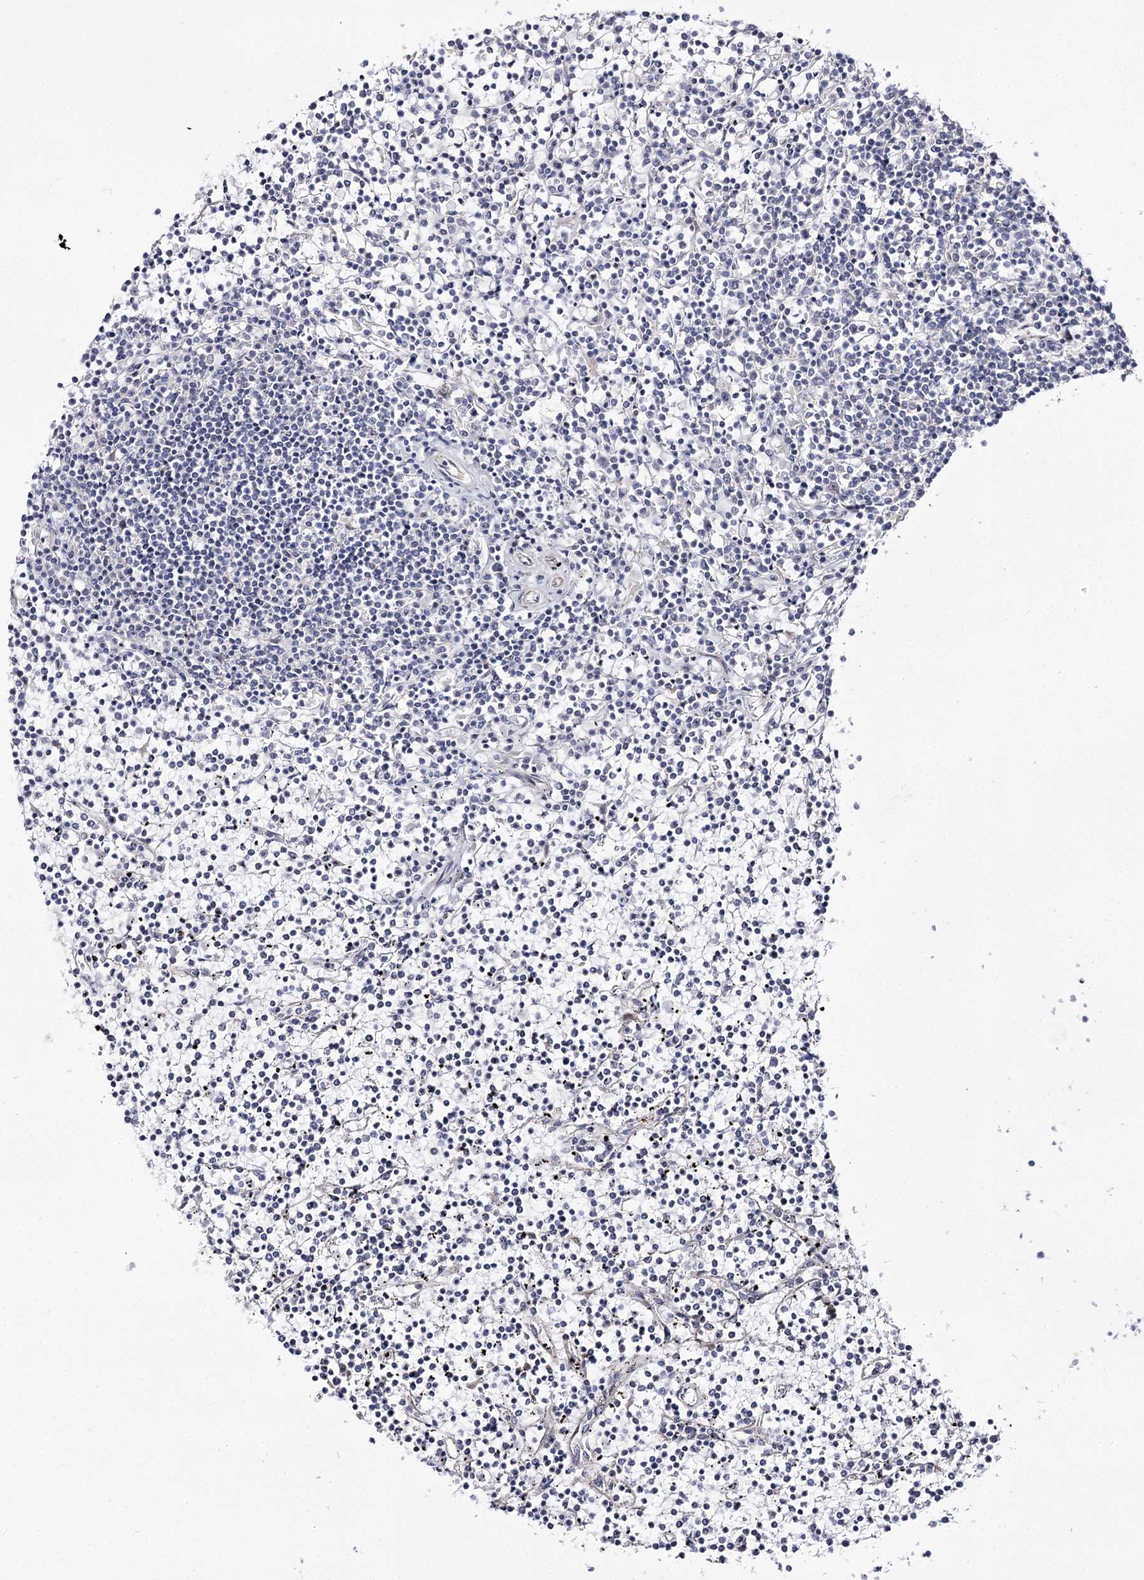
{"staining": {"intensity": "negative", "quantity": "none", "location": "none"}, "tissue": "lymphoma", "cell_type": "Tumor cells", "image_type": "cancer", "snomed": [{"axis": "morphology", "description": "Malignant lymphoma, non-Hodgkin's type, Low grade"}, {"axis": "topography", "description": "Spleen"}], "caption": "High magnification brightfield microscopy of malignant lymphoma, non-Hodgkin's type (low-grade) stained with DAB (3,3'-diaminobenzidine) (brown) and counterstained with hematoxylin (blue): tumor cells show no significant positivity.", "gene": "RRP9", "patient": {"sex": "female", "age": 19}}